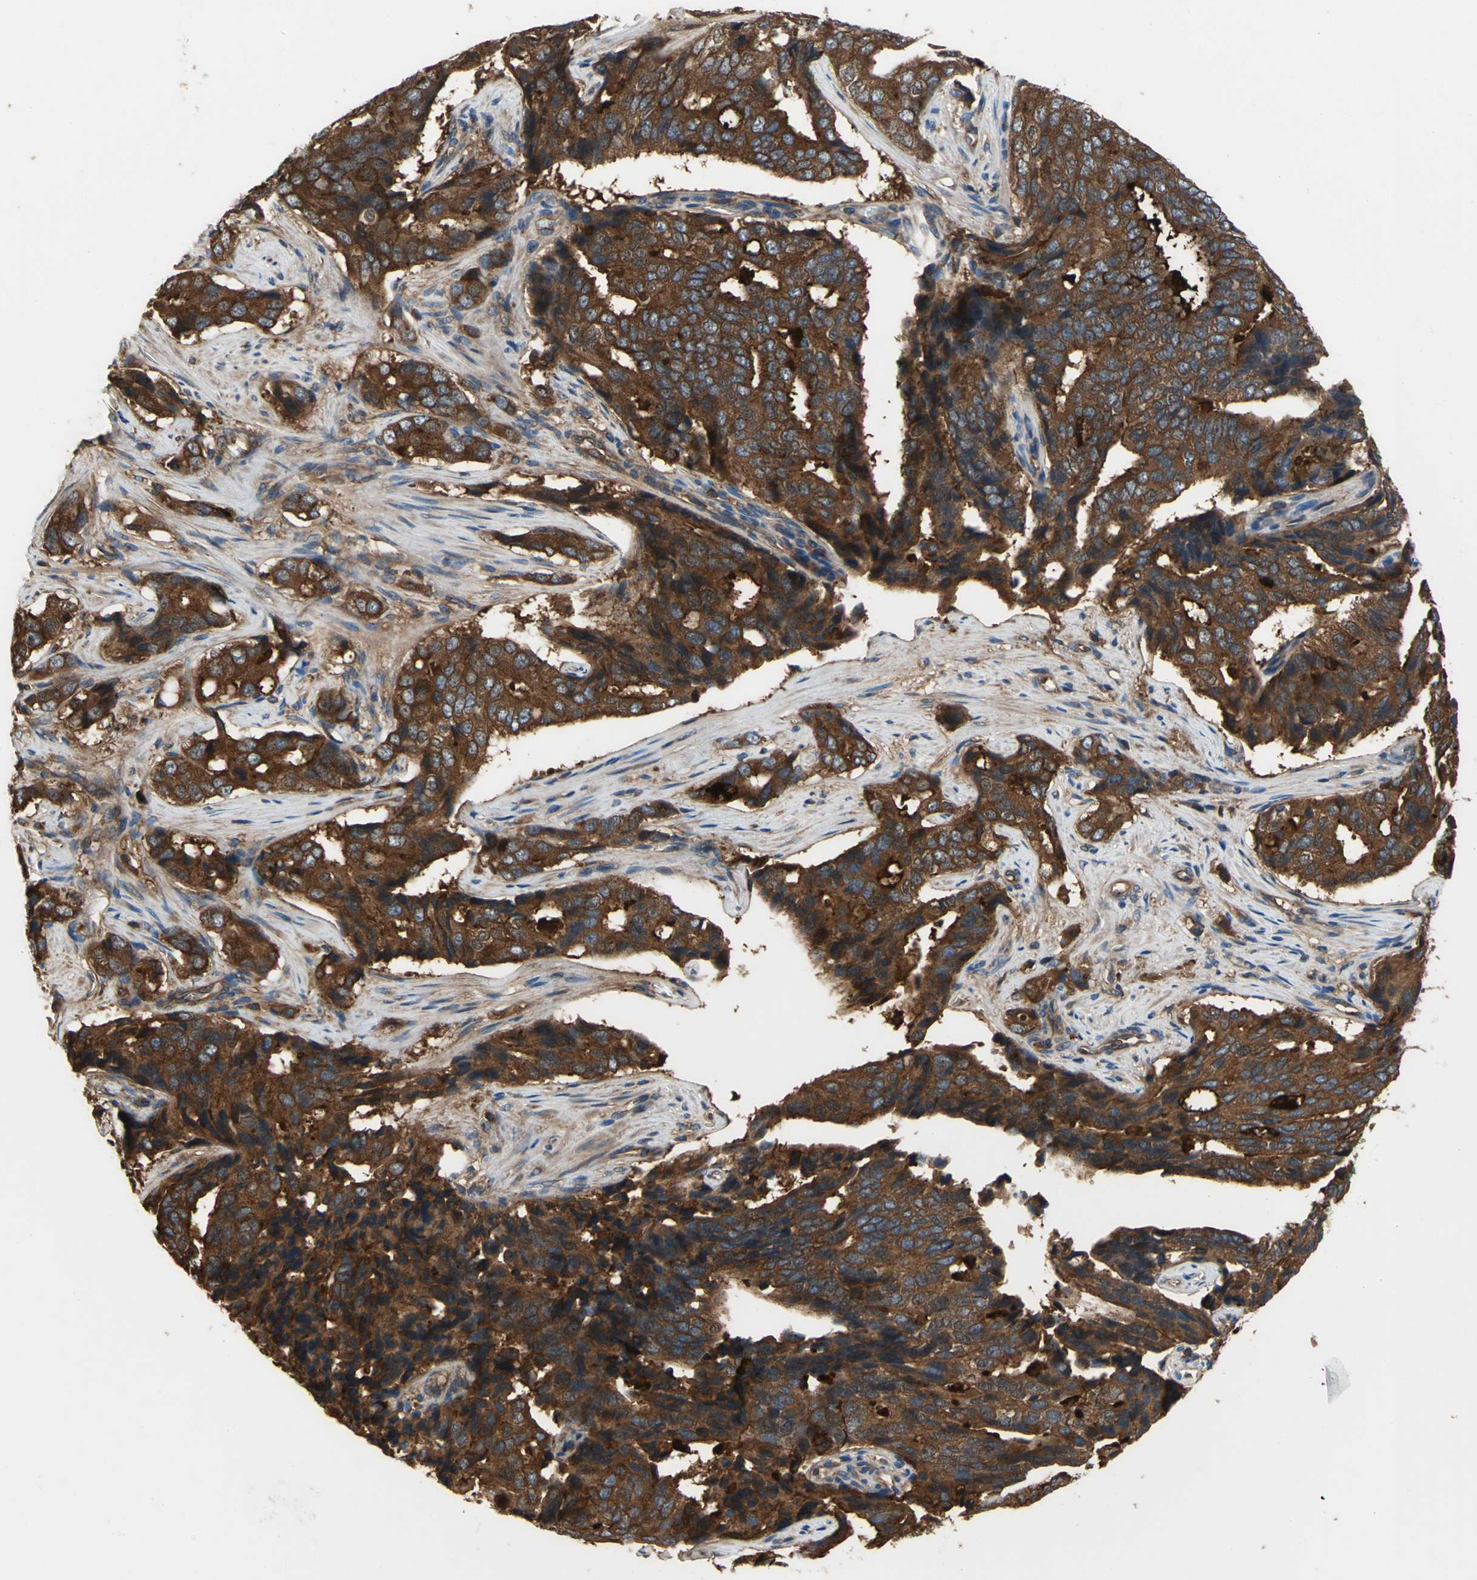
{"staining": {"intensity": "strong", "quantity": ">75%", "location": "cytoplasmic/membranous"}, "tissue": "prostate cancer", "cell_type": "Tumor cells", "image_type": "cancer", "snomed": [{"axis": "morphology", "description": "Adenocarcinoma, High grade"}, {"axis": "topography", "description": "Prostate"}], "caption": "This photomicrograph demonstrates immunohistochemistry (IHC) staining of prostate adenocarcinoma (high-grade), with high strong cytoplasmic/membranous positivity in approximately >75% of tumor cells.", "gene": "CAPN1", "patient": {"sex": "male", "age": 58}}